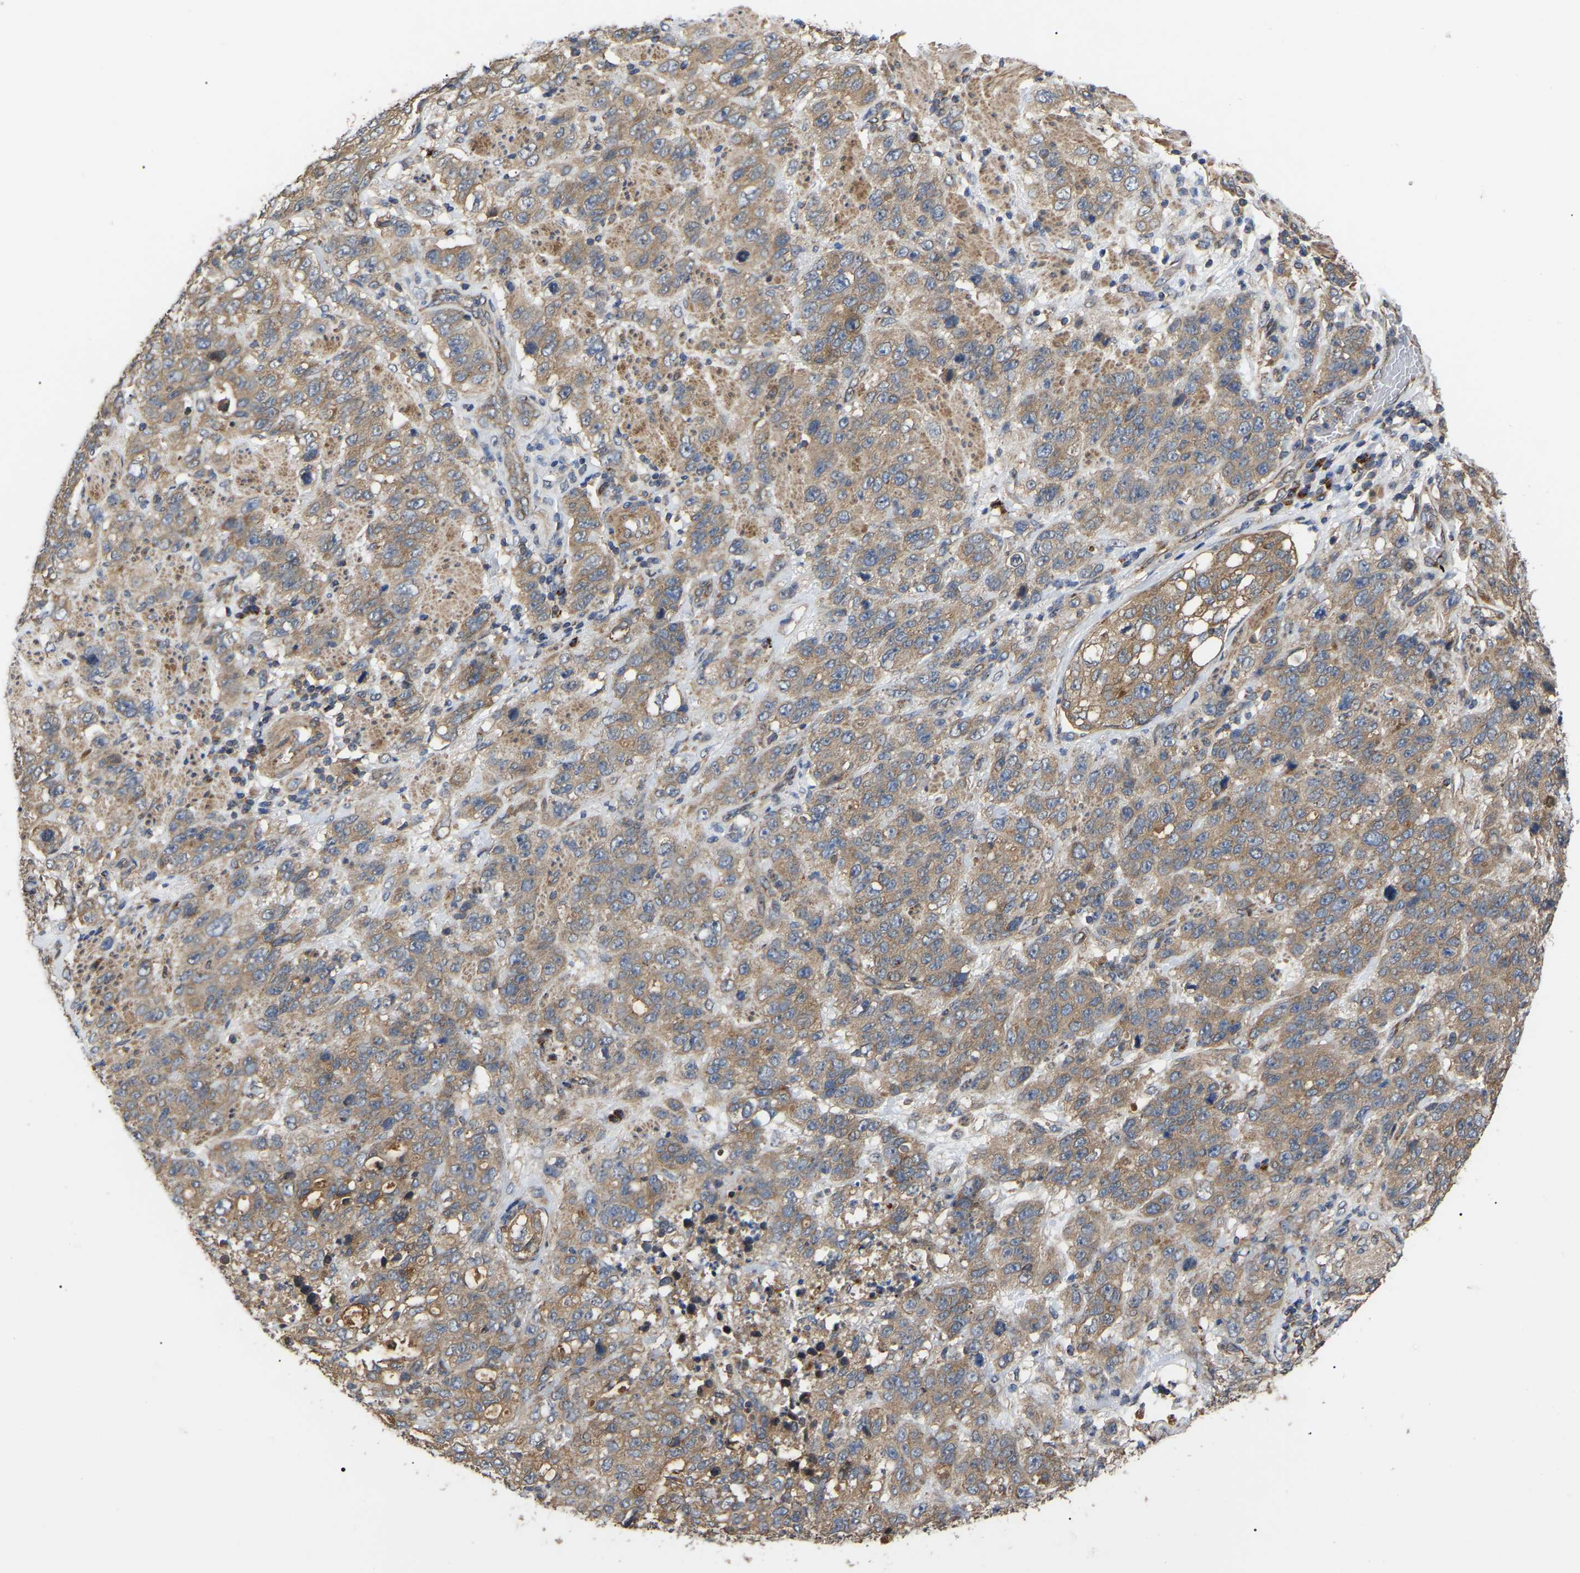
{"staining": {"intensity": "weak", "quantity": ">75%", "location": "cytoplasmic/membranous"}, "tissue": "stomach cancer", "cell_type": "Tumor cells", "image_type": "cancer", "snomed": [{"axis": "morphology", "description": "Adenocarcinoma, NOS"}, {"axis": "topography", "description": "Stomach"}], "caption": "Immunohistochemical staining of stomach cancer exhibits weak cytoplasmic/membranous protein expression in about >75% of tumor cells.", "gene": "GCC1", "patient": {"sex": "male", "age": 48}}